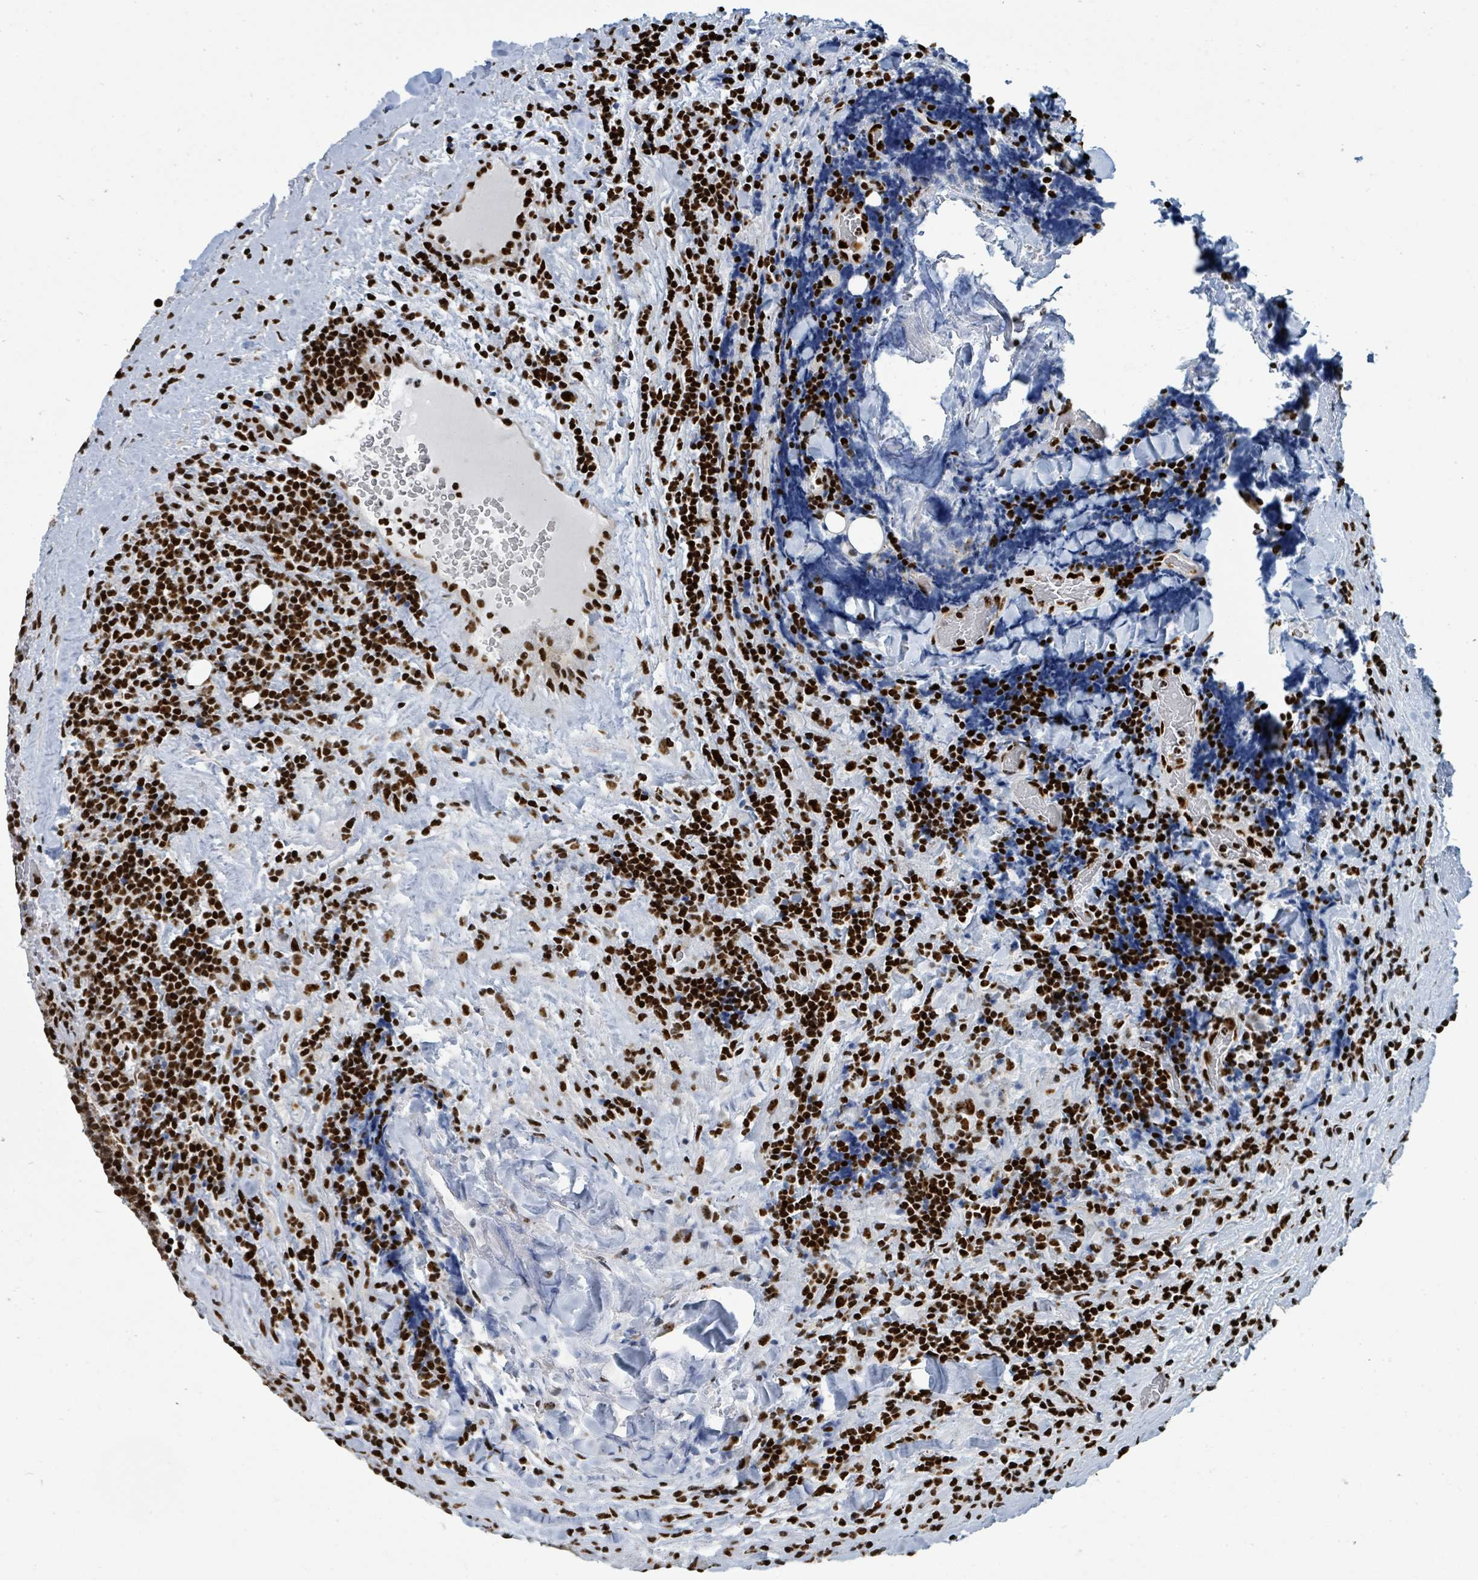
{"staining": {"intensity": "strong", "quantity": "25%-75%", "location": "nuclear"}, "tissue": "lymphoma", "cell_type": "Tumor cells", "image_type": "cancer", "snomed": [{"axis": "morphology", "description": "Malignant lymphoma, non-Hodgkin's type, Low grade"}, {"axis": "topography", "description": "Lymph node"}], "caption": "Immunohistochemical staining of human low-grade malignant lymphoma, non-Hodgkin's type reveals high levels of strong nuclear positivity in approximately 25%-75% of tumor cells.", "gene": "SUMO4", "patient": {"sex": "female", "age": 67}}